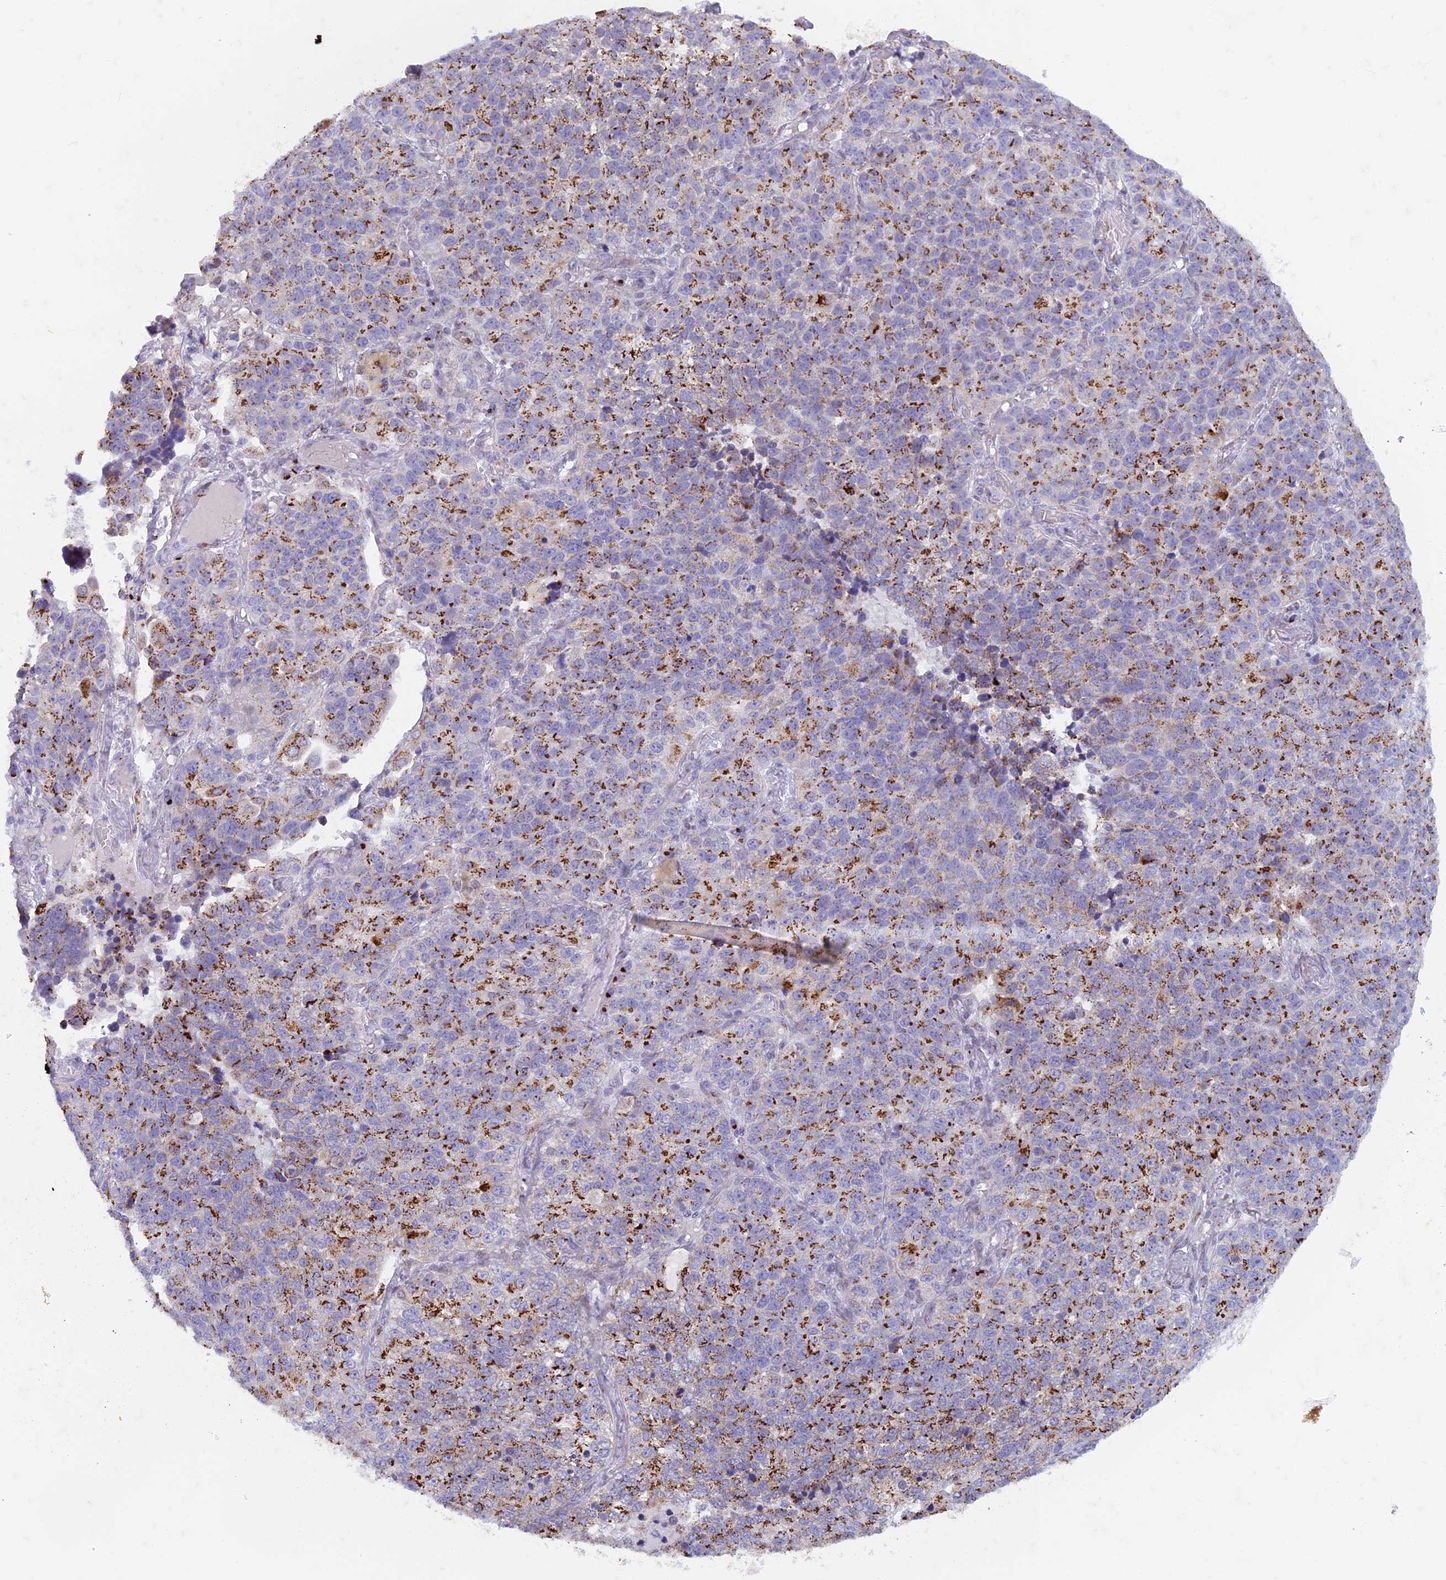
{"staining": {"intensity": "strong", "quantity": ">75%", "location": "cytoplasmic/membranous"}, "tissue": "lung cancer", "cell_type": "Tumor cells", "image_type": "cancer", "snomed": [{"axis": "morphology", "description": "Adenocarcinoma, NOS"}, {"axis": "topography", "description": "Lung"}], "caption": "High-magnification brightfield microscopy of lung cancer (adenocarcinoma) stained with DAB (3,3'-diaminobenzidine) (brown) and counterstained with hematoxylin (blue). tumor cells exhibit strong cytoplasmic/membranous expression is present in approximately>75% of cells.", "gene": "FAM3C", "patient": {"sex": "male", "age": 49}}